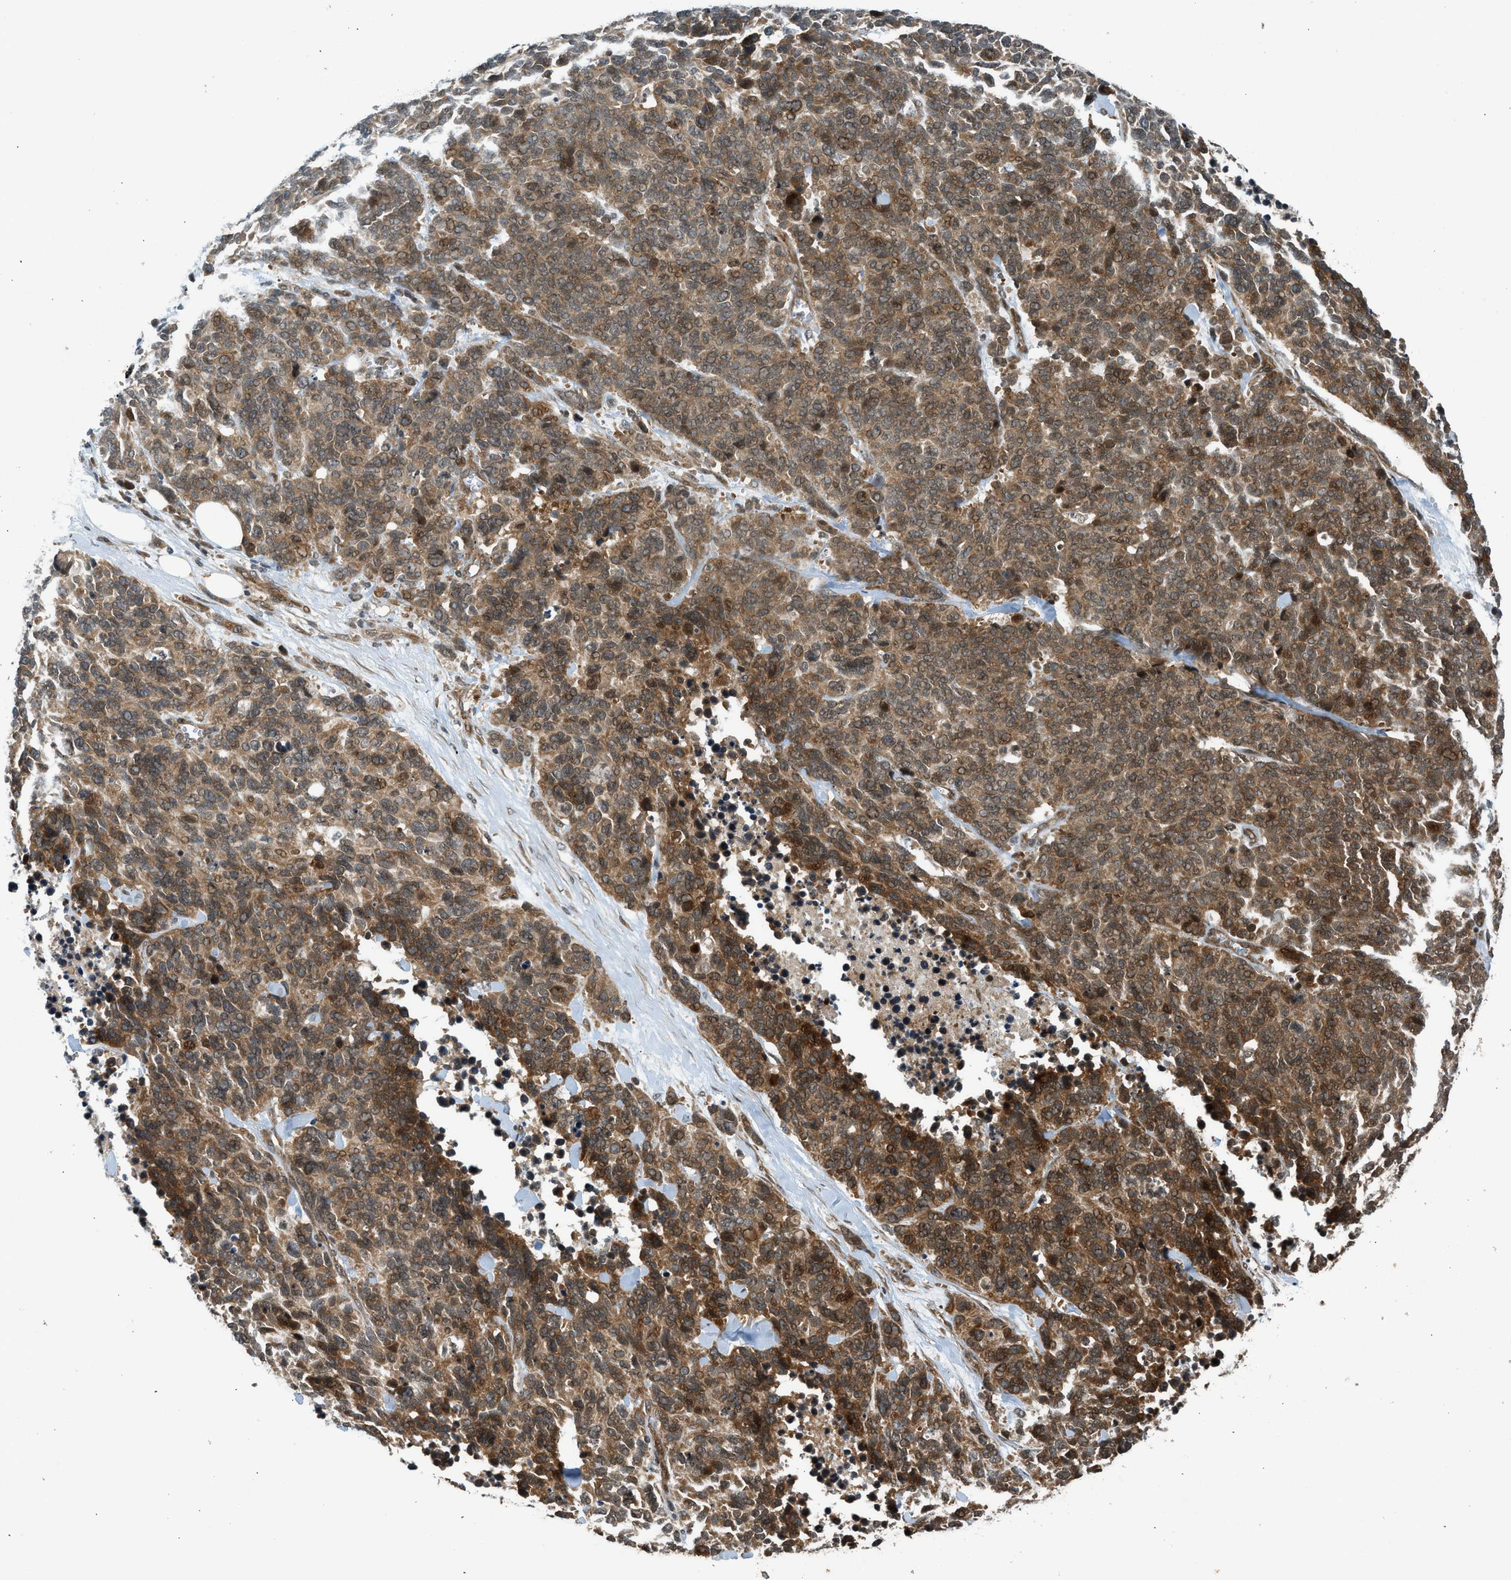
{"staining": {"intensity": "moderate", "quantity": ">75%", "location": "cytoplasmic/membranous"}, "tissue": "lung cancer", "cell_type": "Tumor cells", "image_type": "cancer", "snomed": [{"axis": "morphology", "description": "Neoplasm, malignant, NOS"}, {"axis": "topography", "description": "Lung"}], "caption": "There is medium levels of moderate cytoplasmic/membranous positivity in tumor cells of malignant neoplasm (lung), as demonstrated by immunohistochemical staining (brown color).", "gene": "TXNL1", "patient": {"sex": "female", "age": 58}}